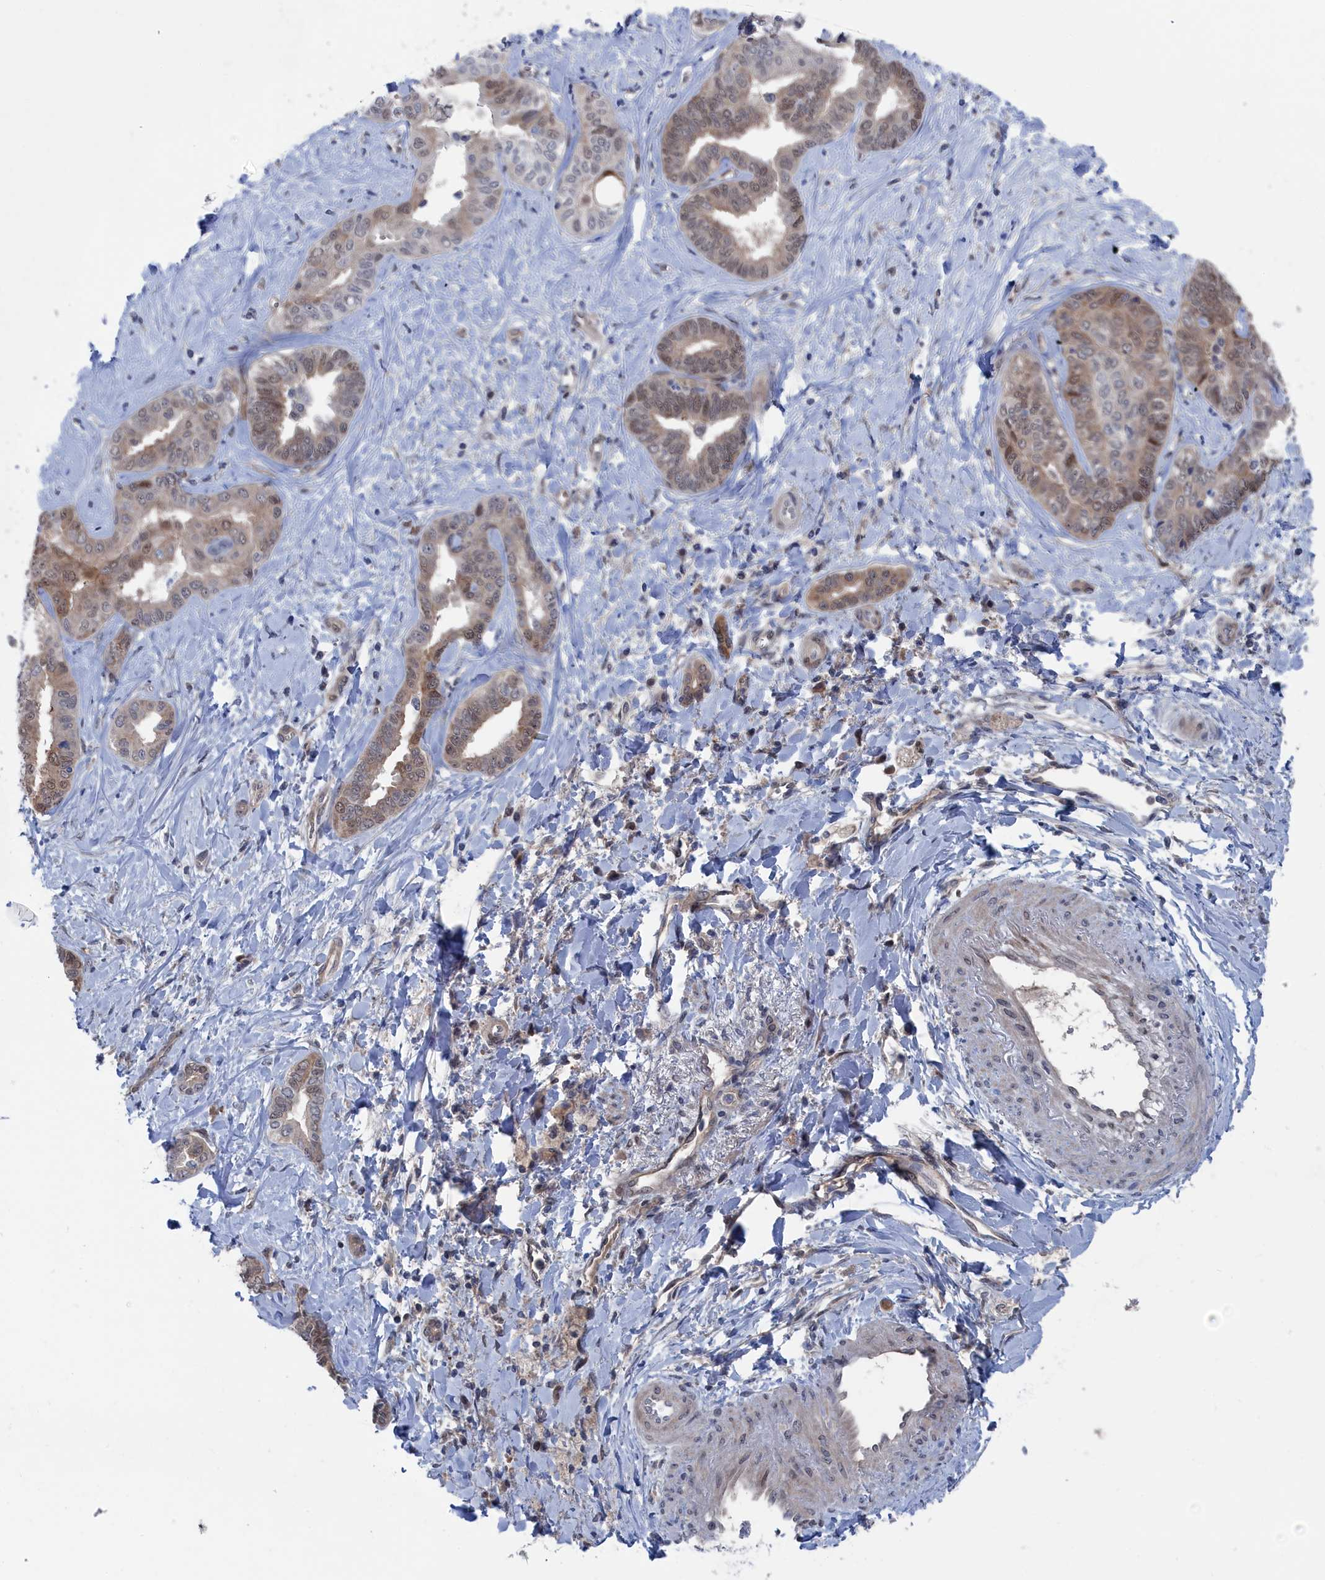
{"staining": {"intensity": "weak", "quantity": ">75%", "location": "nuclear"}, "tissue": "liver cancer", "cell_type": "Tumor cells", "image_type": "cancer", "snomed": [{"axis": "morphology", "description": "Cholangiocarcinoma"}, {"axis": "topography", "description": "Liver"}], "caption": "High-magnification brightfield microscopy of liver cholangiocarcinoma stained with DAB (brown) and counterstained with hematoxylin (blue). tumor cells exhibit weak nuclear expression is present in approximately>75% of cells.", "gene": "IRGQ", "patient": {"sex": "female", "age": 77}}